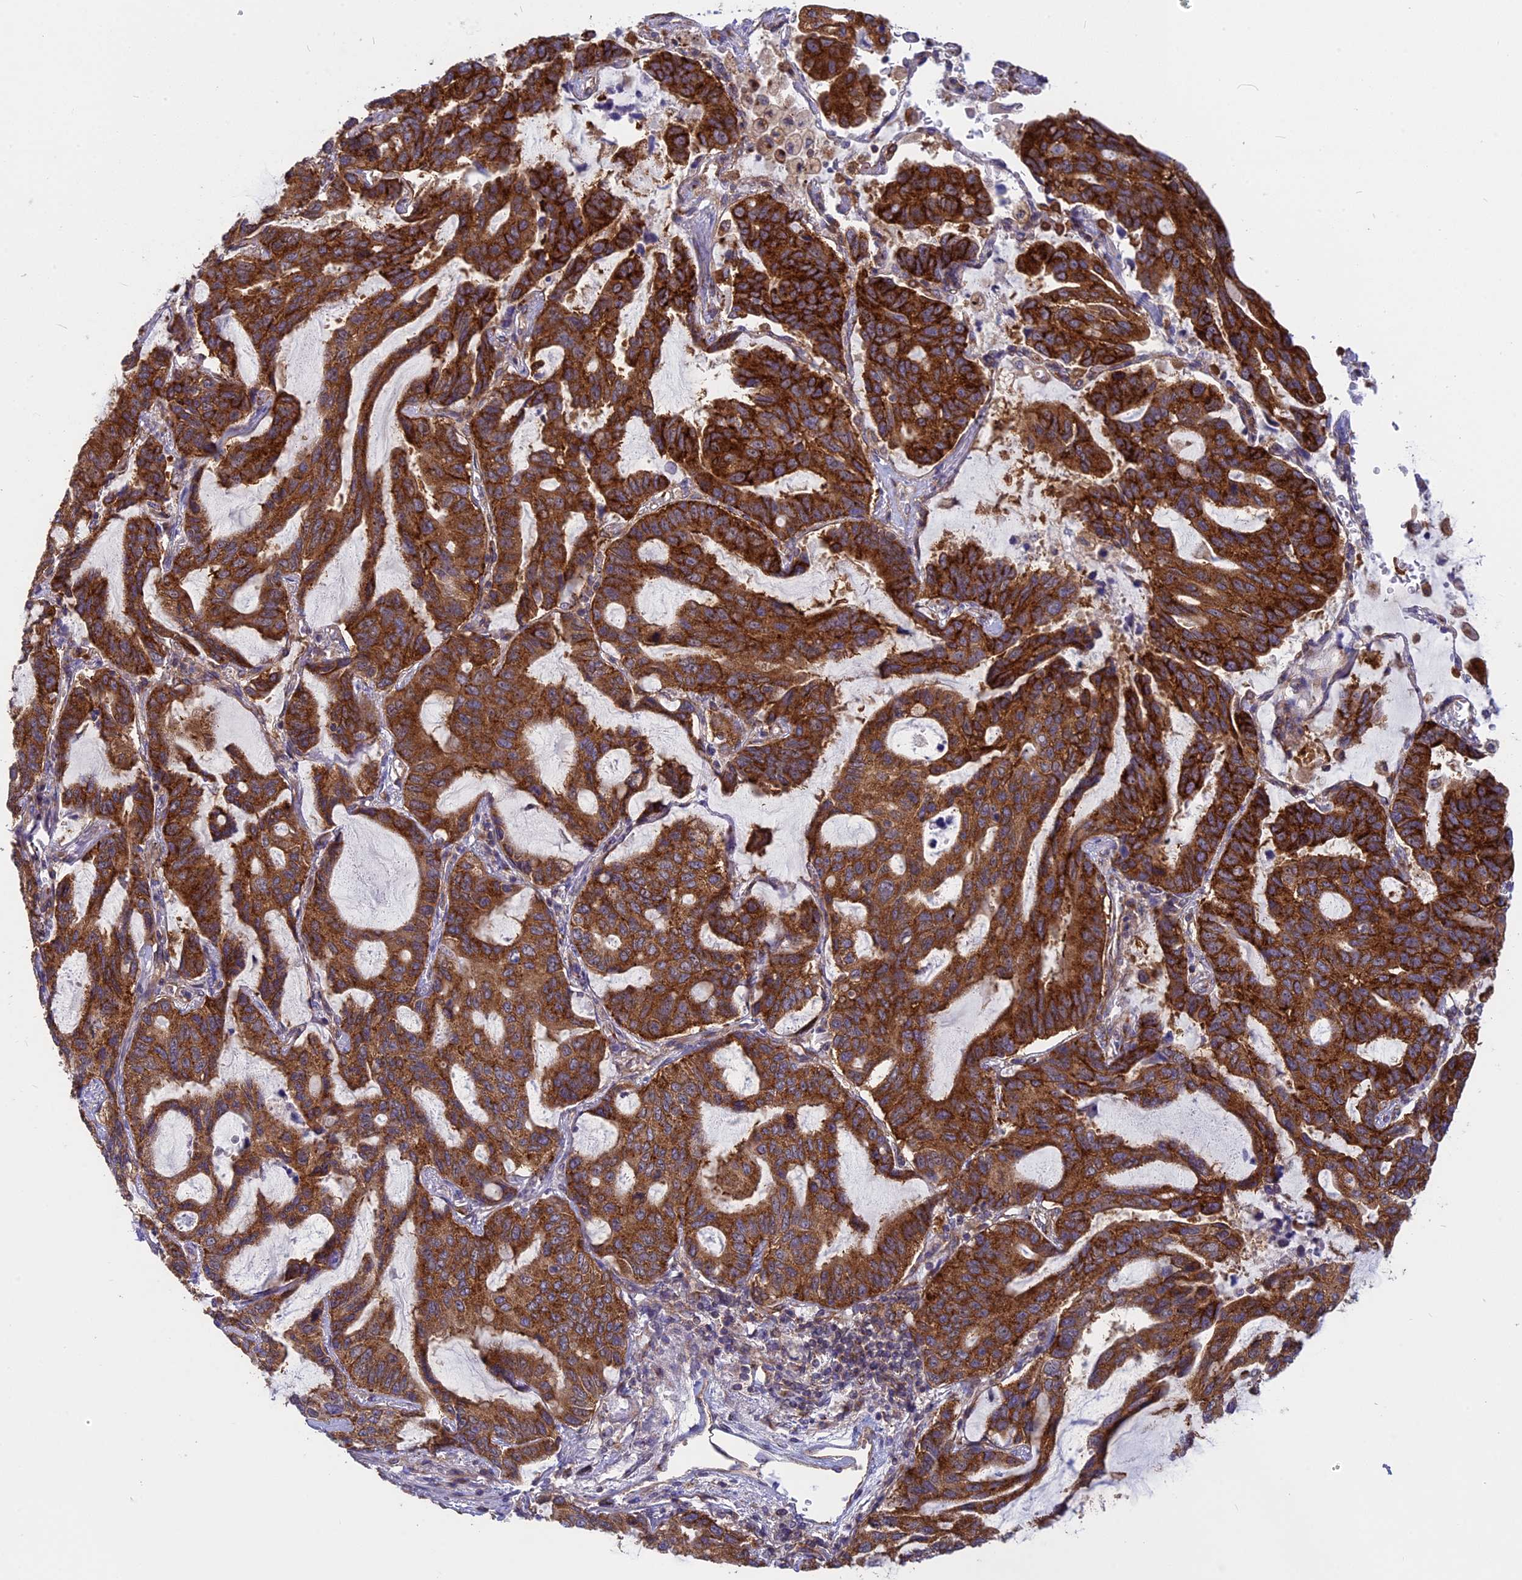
{"staining": {"intensity": "strong", "quantity": ">75%", "location": "cytoplasmic/membranous"}, "tissue": "lung cancer", "cell_type": "Tumor cells", "image_type": "cancer", "snomed": [{"axis": "morphology", "description": "Adenocarcinoma, NOS"}, {"axis": "topography", "description": "Lung"}], "caption": "High-power microscopy captured an IHC histopathology image of lung cancer, revealing strong cytoplasmic/membranous expression in about >75% of tumor cells.", "gene": "CLINT1", "patient": {"sex": "male", "age": 64}}